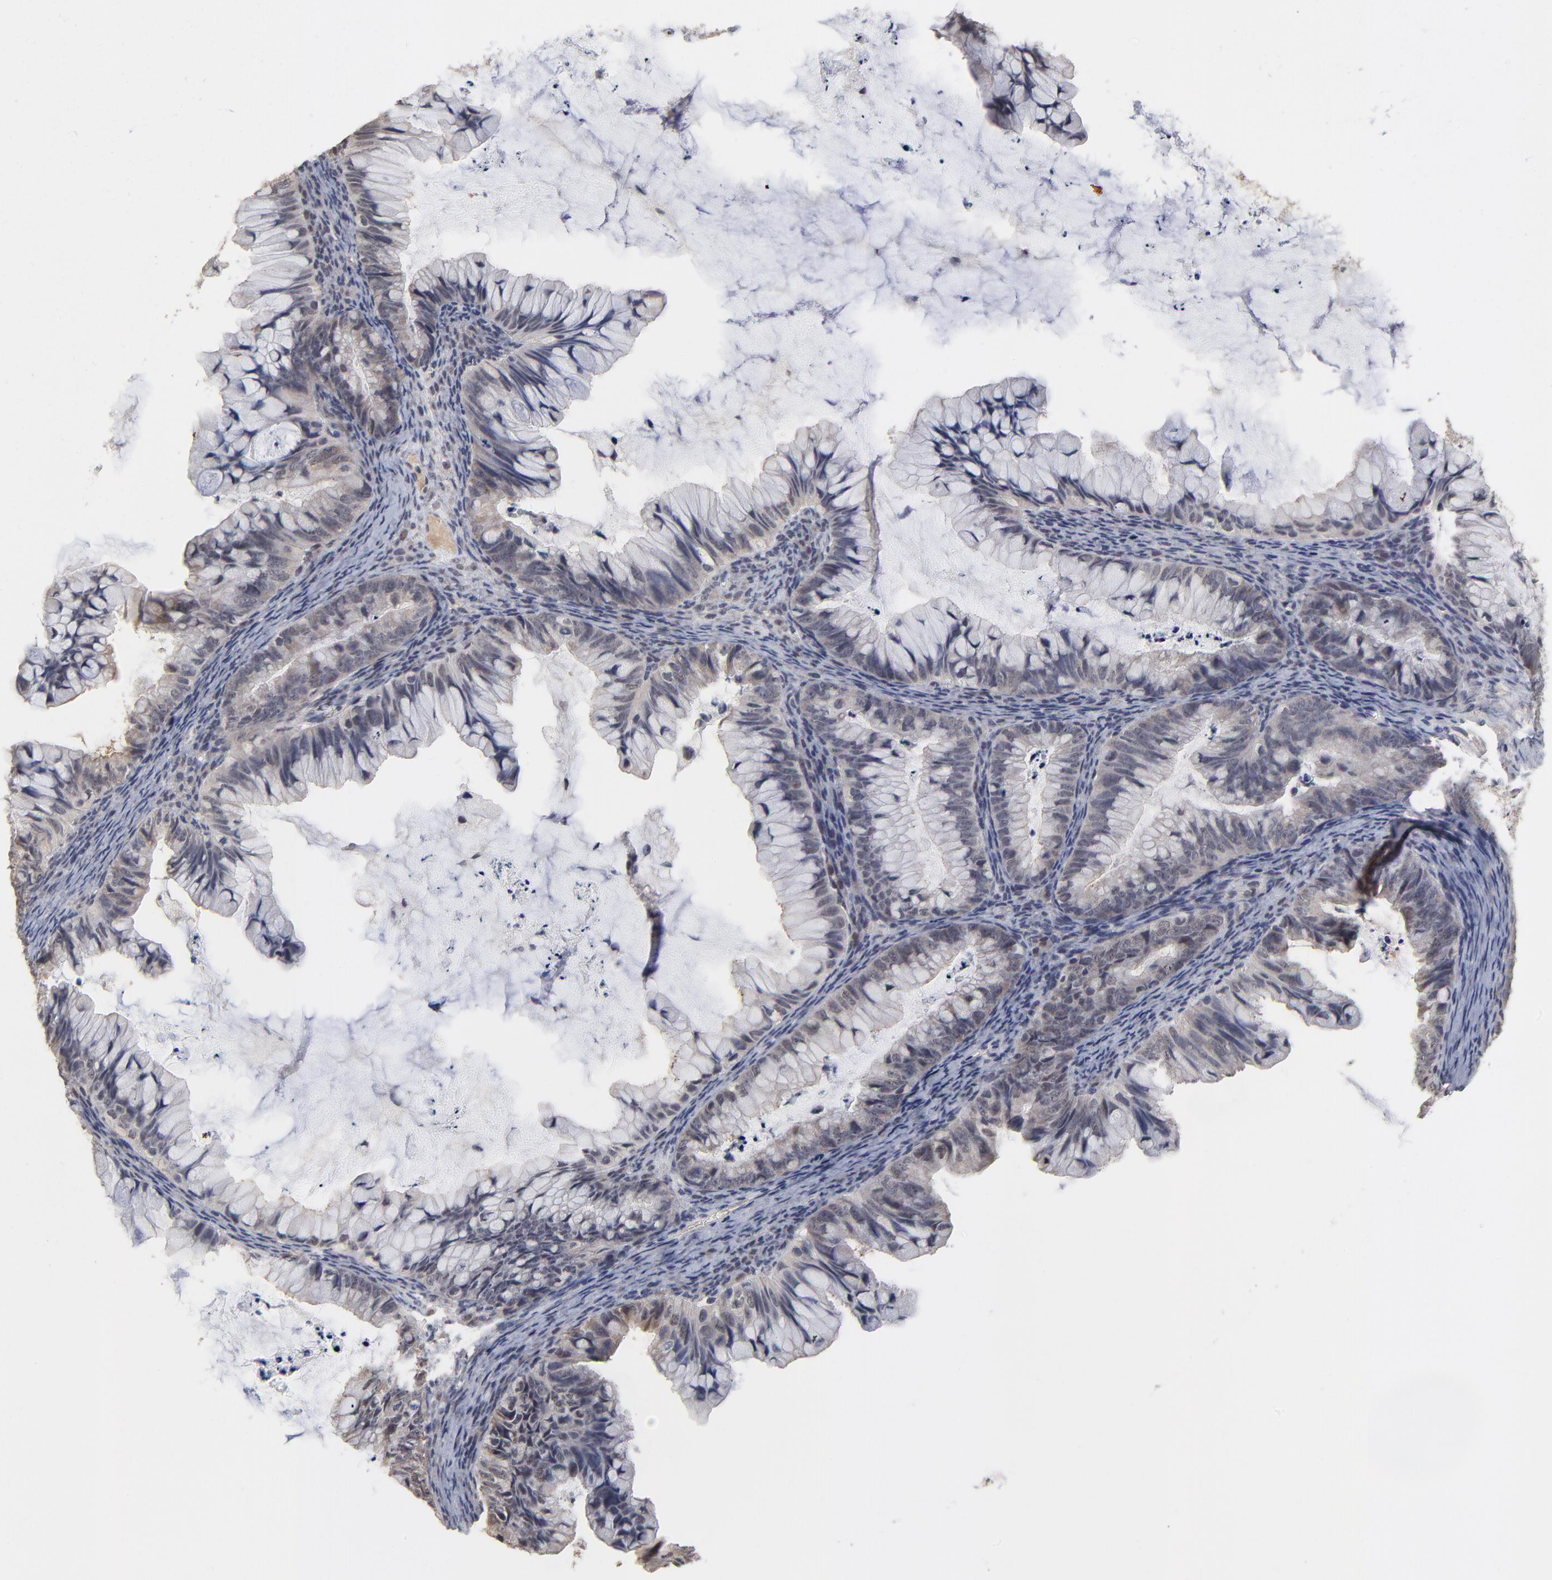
{"staining": {"intensity": "weak", "quantity": ">75%", "location": "cytoplasmic/membranous"}, "tissue": "ovarian cancer", "cell_type": "Tumor cells", "image_type": "cancer", "snomed": [{"axis": "morphology", "description": "Cystadenocarcinoma, mucinous, NOS"}, {"axis": "topography", "description": "Ovary"}], "caption": "Human mucinous cystadenocarcinoma (ovarian) stained for a protein (brown) shows weak cytoplasmic/membranous positive staining in about >75% of tumor cells.", "gene": "WSB1", "patient": {"sex": "female", "age": 36}}